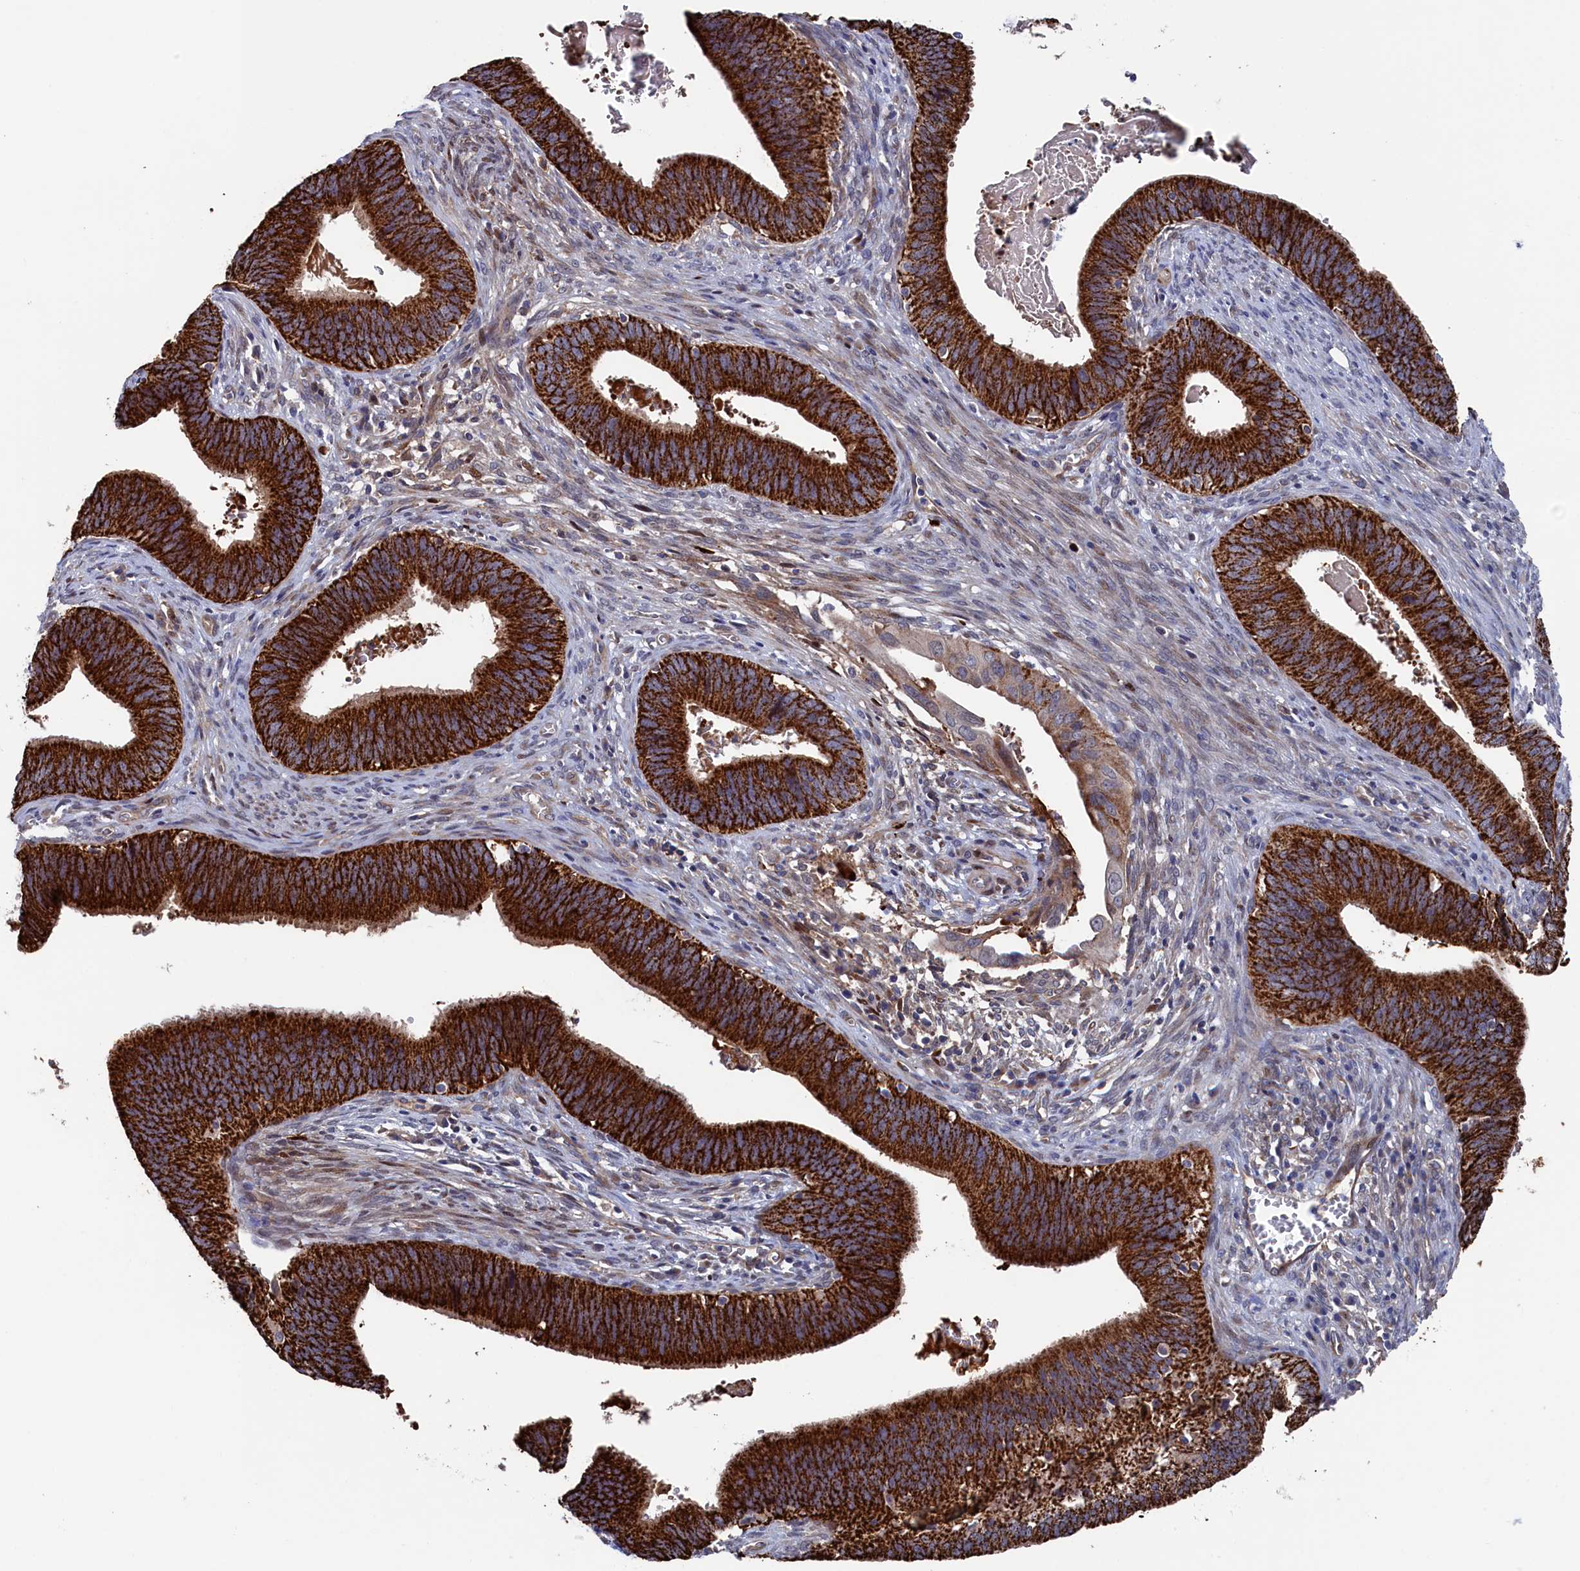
{"staining": {"intensity": "strong", "quantity": ">75%", "location": "cytoplasmic/membranous"}, "tissue": "cervical cancer", "cell_type": "Tumor cells", "image_type": "cancer", "snomed": [{"axis": "morphology", "description": "Adenocarcinoma, NOS"}, {"axis": "topography", "description": "Cervix"}], "caption": "Human cervical cancer stained with a protein marker shows strong staining in tumor cells.", "gene": "ZNF891", "patient": {"sex": "female", "age": 42}}